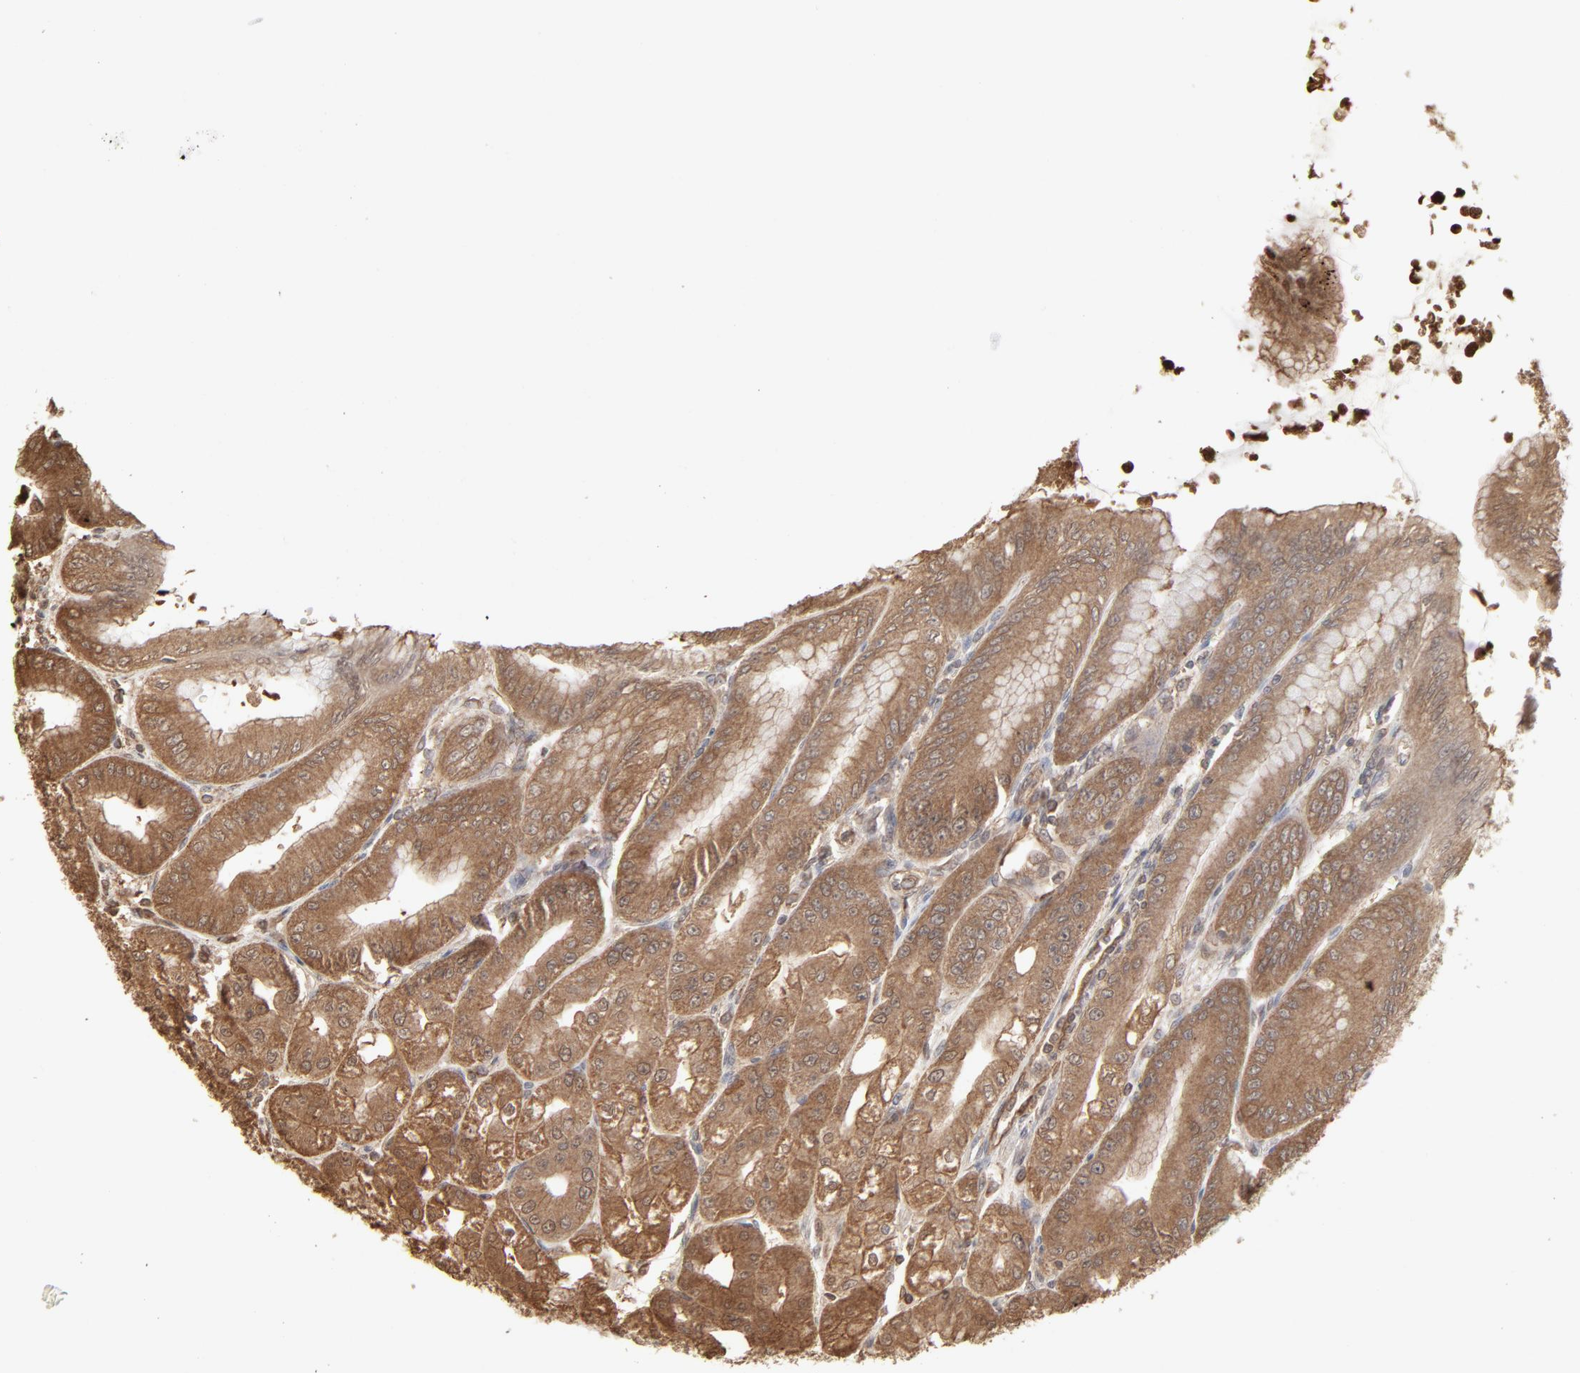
{"staining": {"intensity": "moderate", "quantity": ">75%", "location": "cytoplasmic/membranous"}, "tissue": "stomach", "cell_type": "Glandular cells", "image_type": "normal", "snomed": [{"axis": "morphology", "description": "Normal tissue, NOS"}, {"axis": "topography", "description": "Stomach, lower"}], "caption": "This micrograph exhibits immunohistochemistry (IHC) staining of unremarkable stomach, with medium moderate cytoplasmic/membranous expression in about >75% of glandular cells.", "gene": "PPP2CA", "patient": {"sex": "male", "age": 71}}